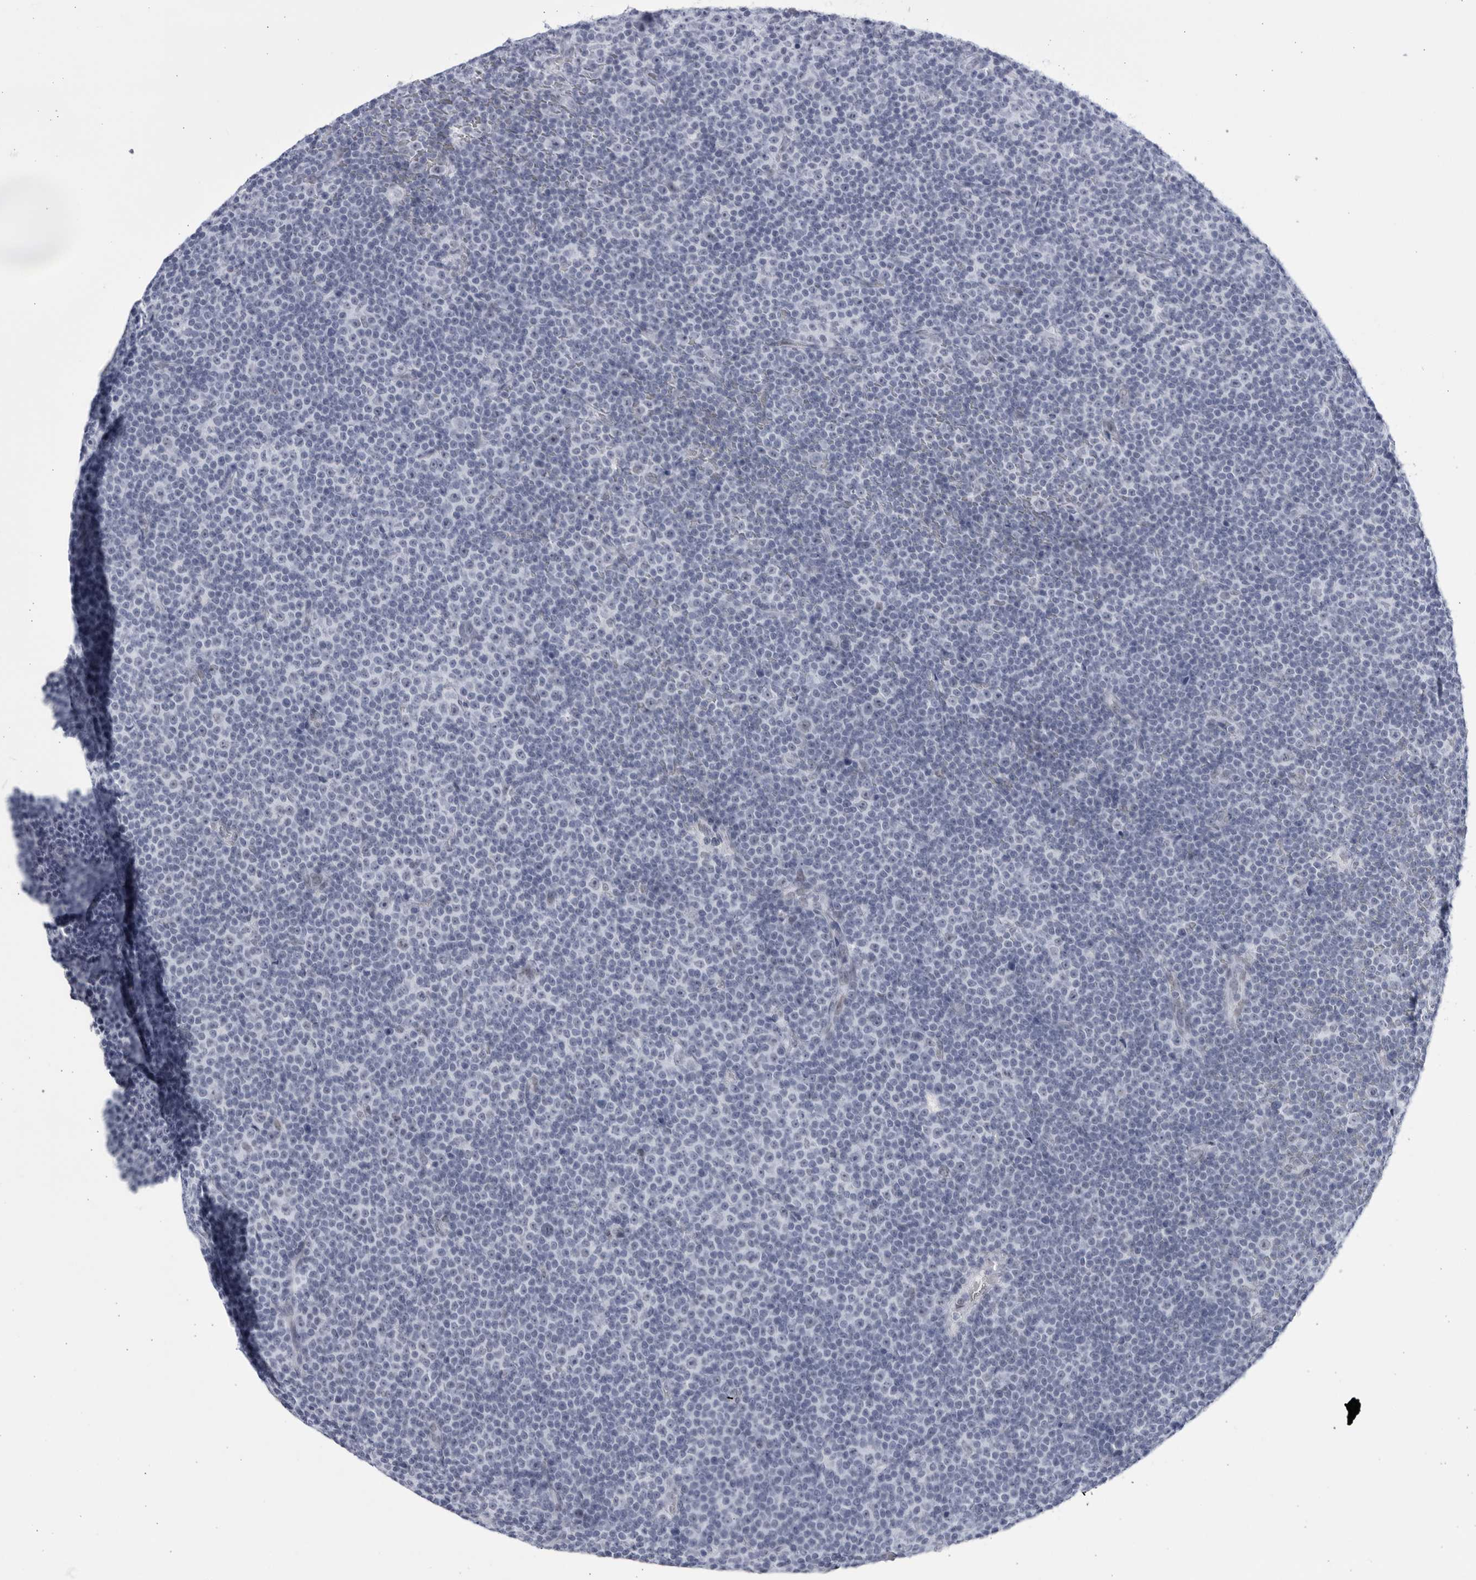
{"staining": {"intensity": "negative", "quantity": "none", "location": "none"}, "tissue": "lymphoma", "cell_type": "Tumor cells", "image_type": "cancer", "snomed": [{"axis": "morphology", "description": "Malignant lymphoma, non-Hodgkin's type, Low grade"}, {"axis": "topography", "description": "Lymph node"}], "caption": "Tumor cells are negative for brown protein staining in lymphoma.", "gene": "CCDC181", "patient": {"sex": "female", "age": 67}}